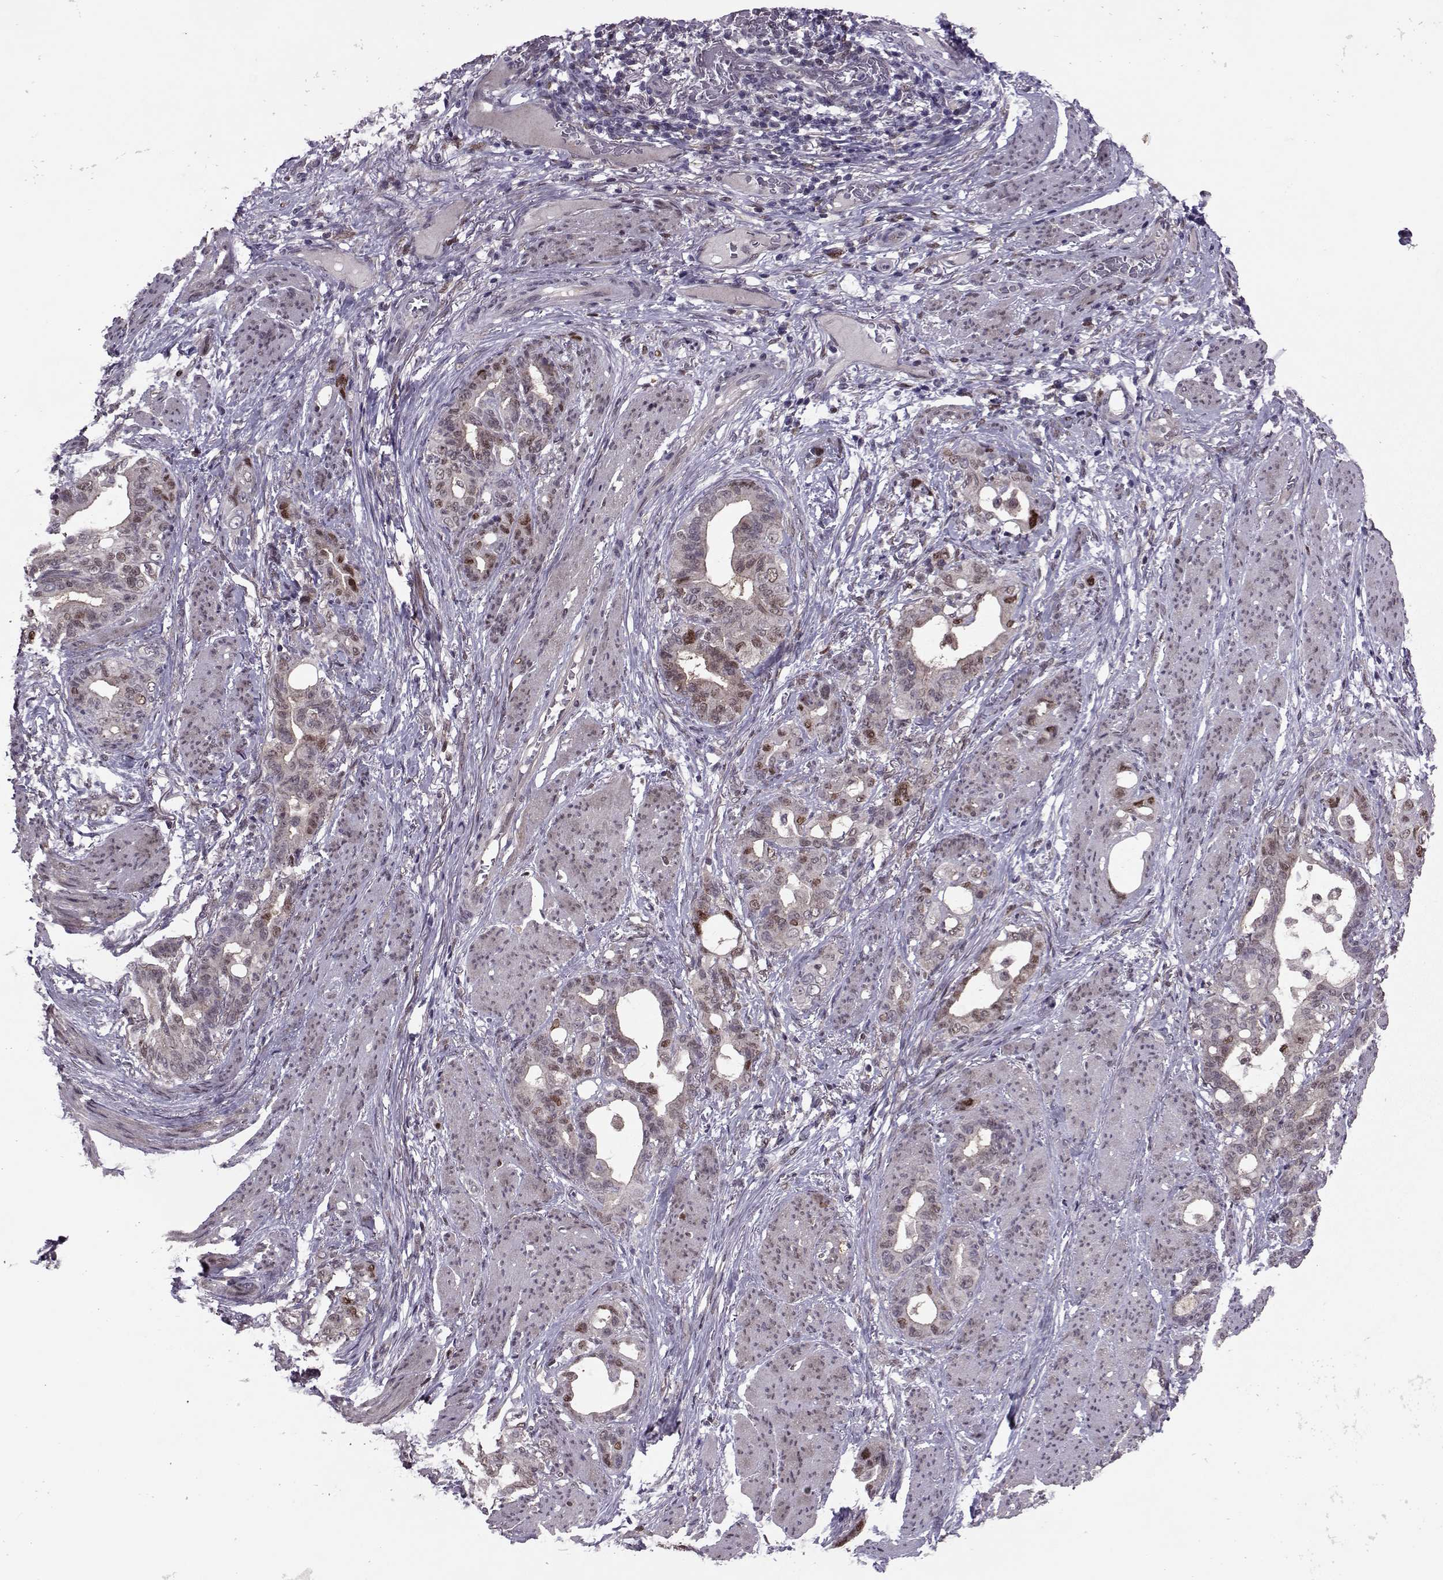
{"staining": {"intensity": "moderate", "quantity": "<25%", "location": "cytoplasmic/membranous"}, "tissue": "stomach cancer", "cell_type": "Tumor cells", "image_type": "cancer", "snomed": [{"axis": "morphology", "description": "Normal tissue, NOS"}, {"axis": "morphology", "description": "Adenocarcinoma, NOS"}, {"axis": "topography", "description": "Esophagus"}, {"axis": "topography", "description": "Stomach, upper"}], "caption": "IHC staining of stomach cancer (adenocarcinoma), which shows low levels of moderate cytoplasmic/membranous staining in approximately <25% of tumor cells indicating moderate cytoplasmic/membranous protein positivity. The staining was performed using DAB (brown) for protein detection and nuclei were counterstained in hematoxylin (blue).", "gene": "CDK4", "patient": {"sex": "male", "age": 62}}